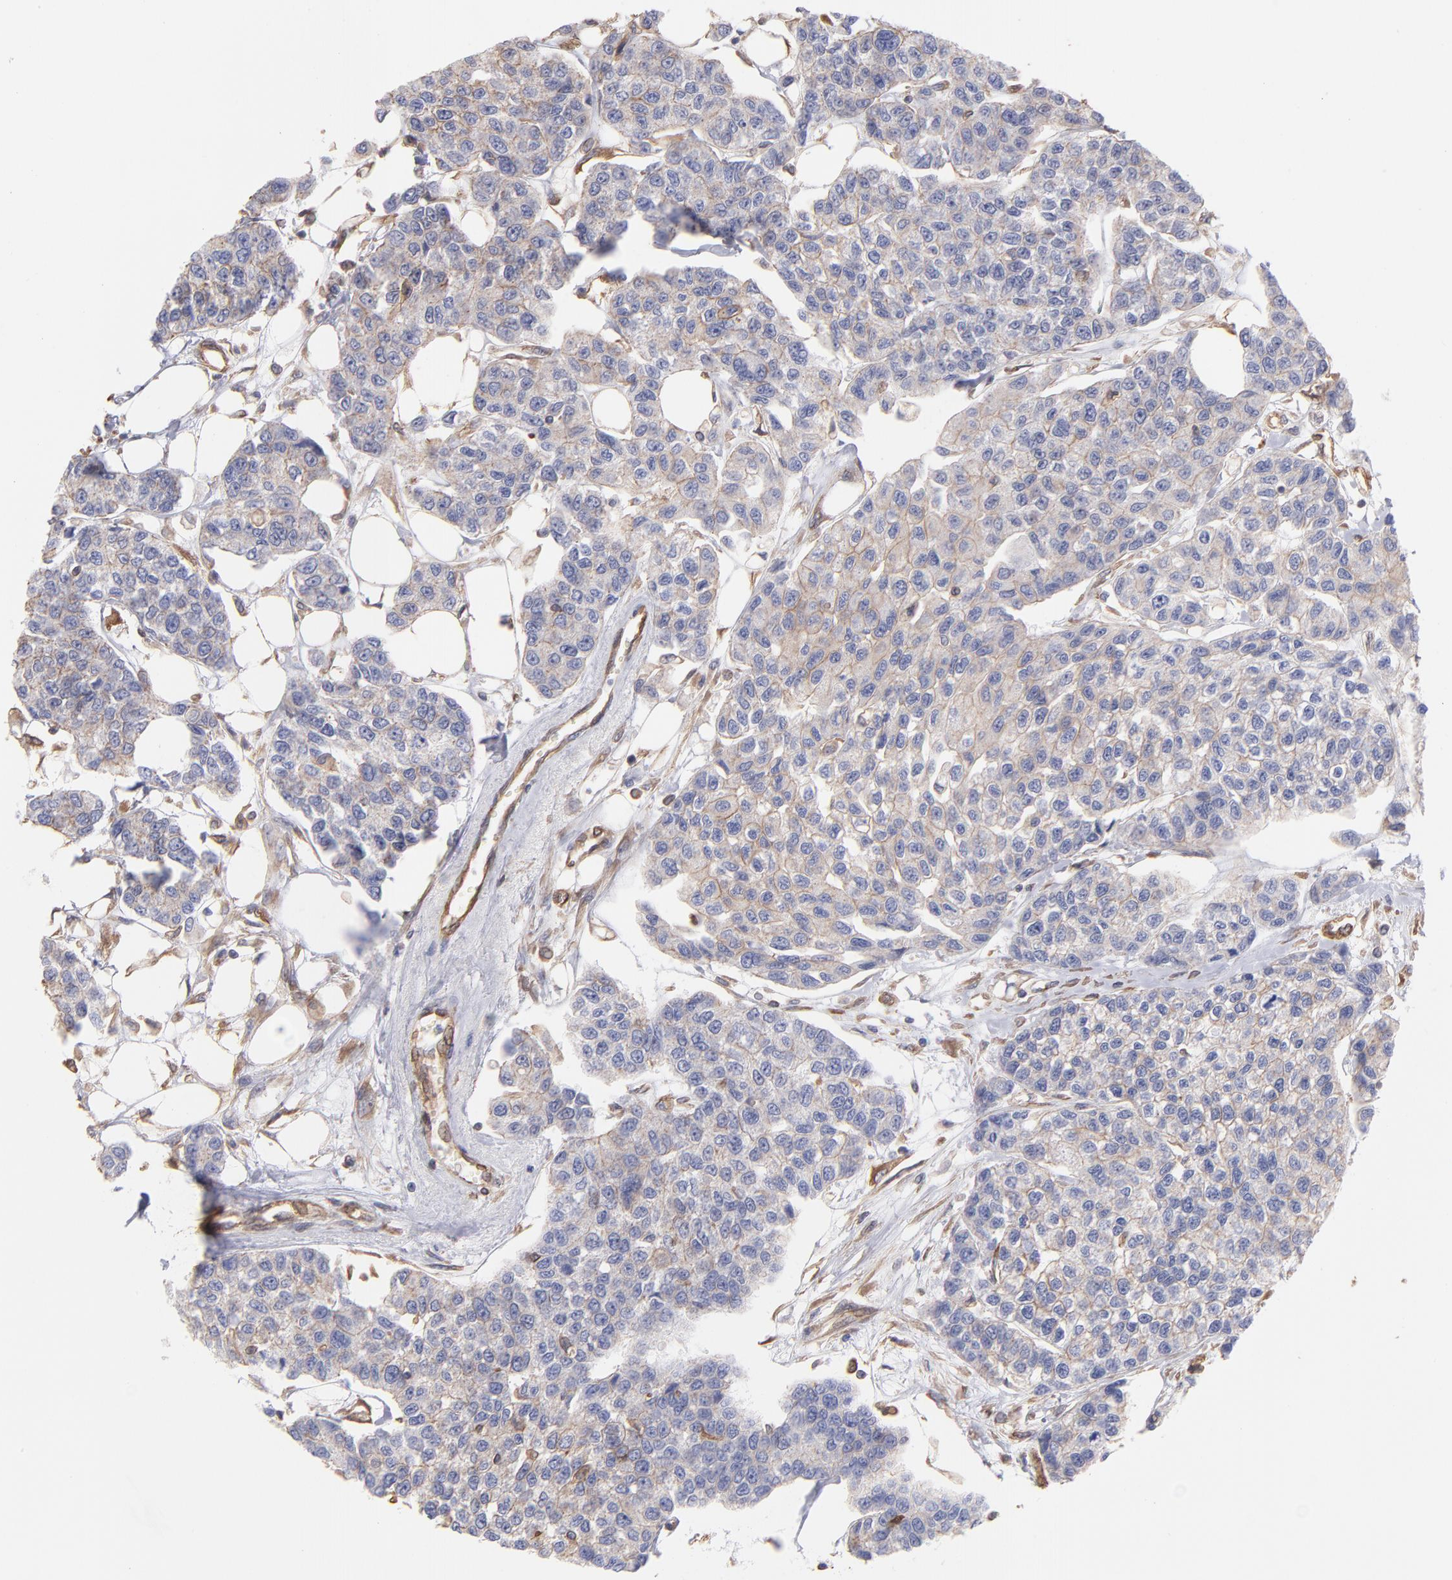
{"staining": {"intensity": "weak", "quantity": ">75%", "location": "cytoplasmic/membranous"}, "tissue": "breast cancer", "cell_type": "Tumor cells", "image_type": "cancer", "snomed": [{"axis": "morphology", "description": "Duct carcinoma"}, {"axis": "topography", "description": "Breast"}], "caption": "Immunohistochemical staining of invasive ductal carcinoma (breast) exhibits low levels of weak cytoplasmic/membranous expression in about >75% of tumor cells.", "gene": "PLEC", "patient": {"sex": "female", "age": 51}}